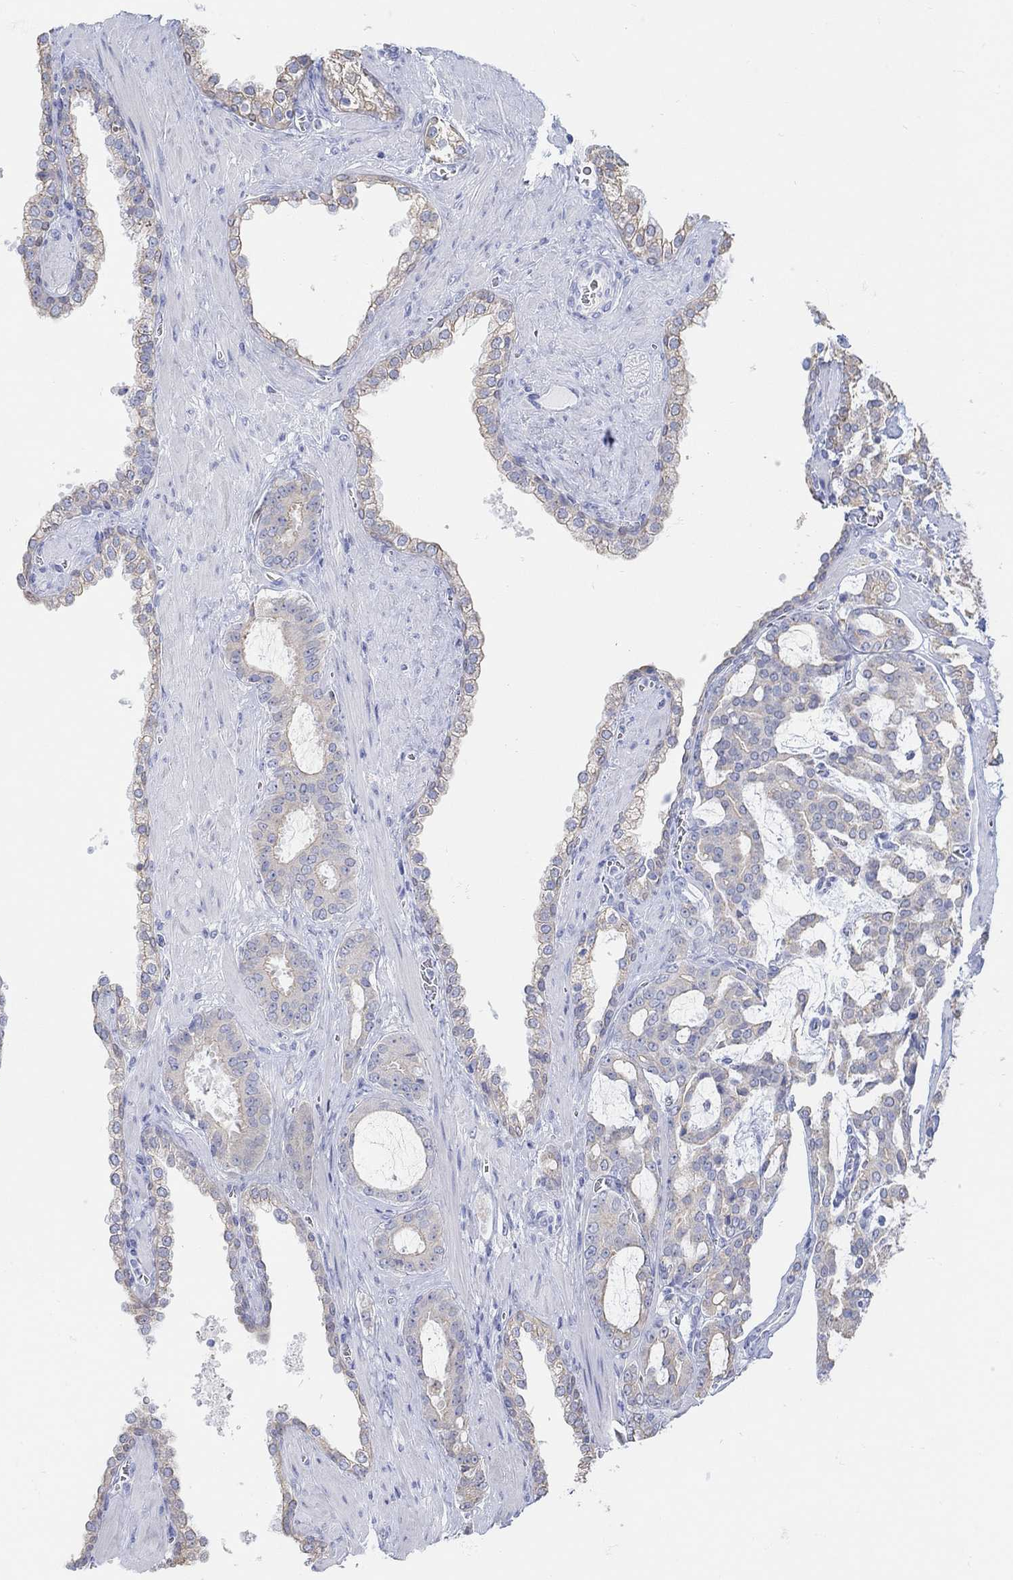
{"staining": {"intensity": "weak", "quantity": "<25%", "location": "cytoplasmic/membranous"}, "tissue": "prostate cancer", "cell_type": "Tumor cells", "image_type": "cancer", "snomed": [{"axis": "morphology", "description": "Adenocarcinoma, NOS"}, {"axis": "topography", "description": "Prostate"}], "caption": "Human adenocarcinoma (prostate) stained for a protein using immunohistochemistry reveals no positivity in tumor cells.", "gene": "AK8", "patient": {"sex": "male", "age": 67}}